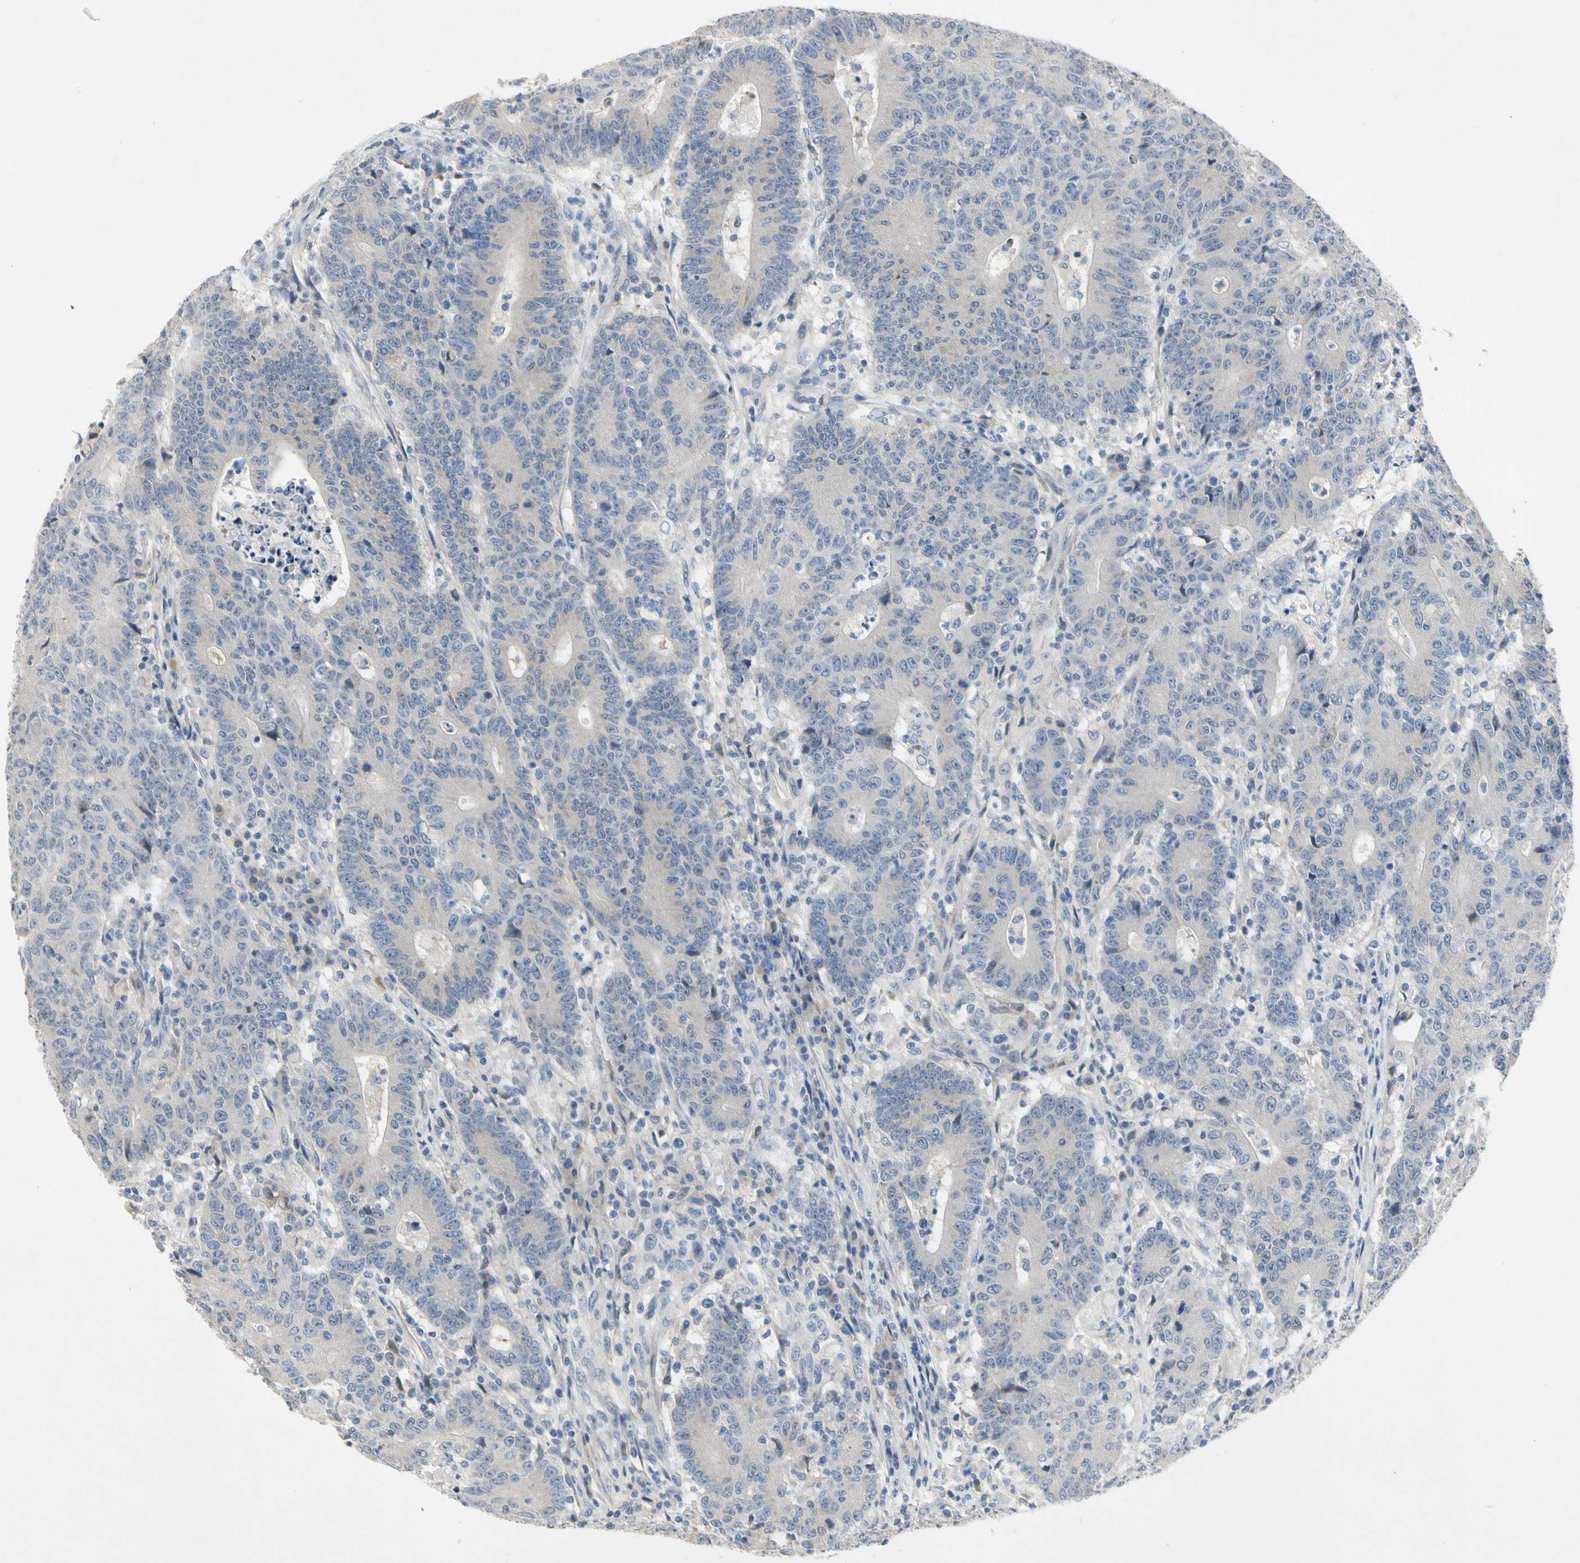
{"staining": {"intensity": "negative", "quantity": "none", "location": "none"}, "tissue": "colorectal cancer", "cell_type": "Tumor cells", "image_type": "cancer", "snomed": [{"axis": "morphology", "description": "Normal tissue, NOS"}, {"axis": "morphology", "description": "Adenocarcinoma, NOS"}, {"axis": "topography", "description": "Colon"}], "caption": "Immunohistochemistry (IHC) histopathology image of human colorectal adenocarcinoma stained for a protein (brown), which displays no positivity in tumor cells.", "gene": "GAS6", "patient": {"sex": "female", "age": 75}}